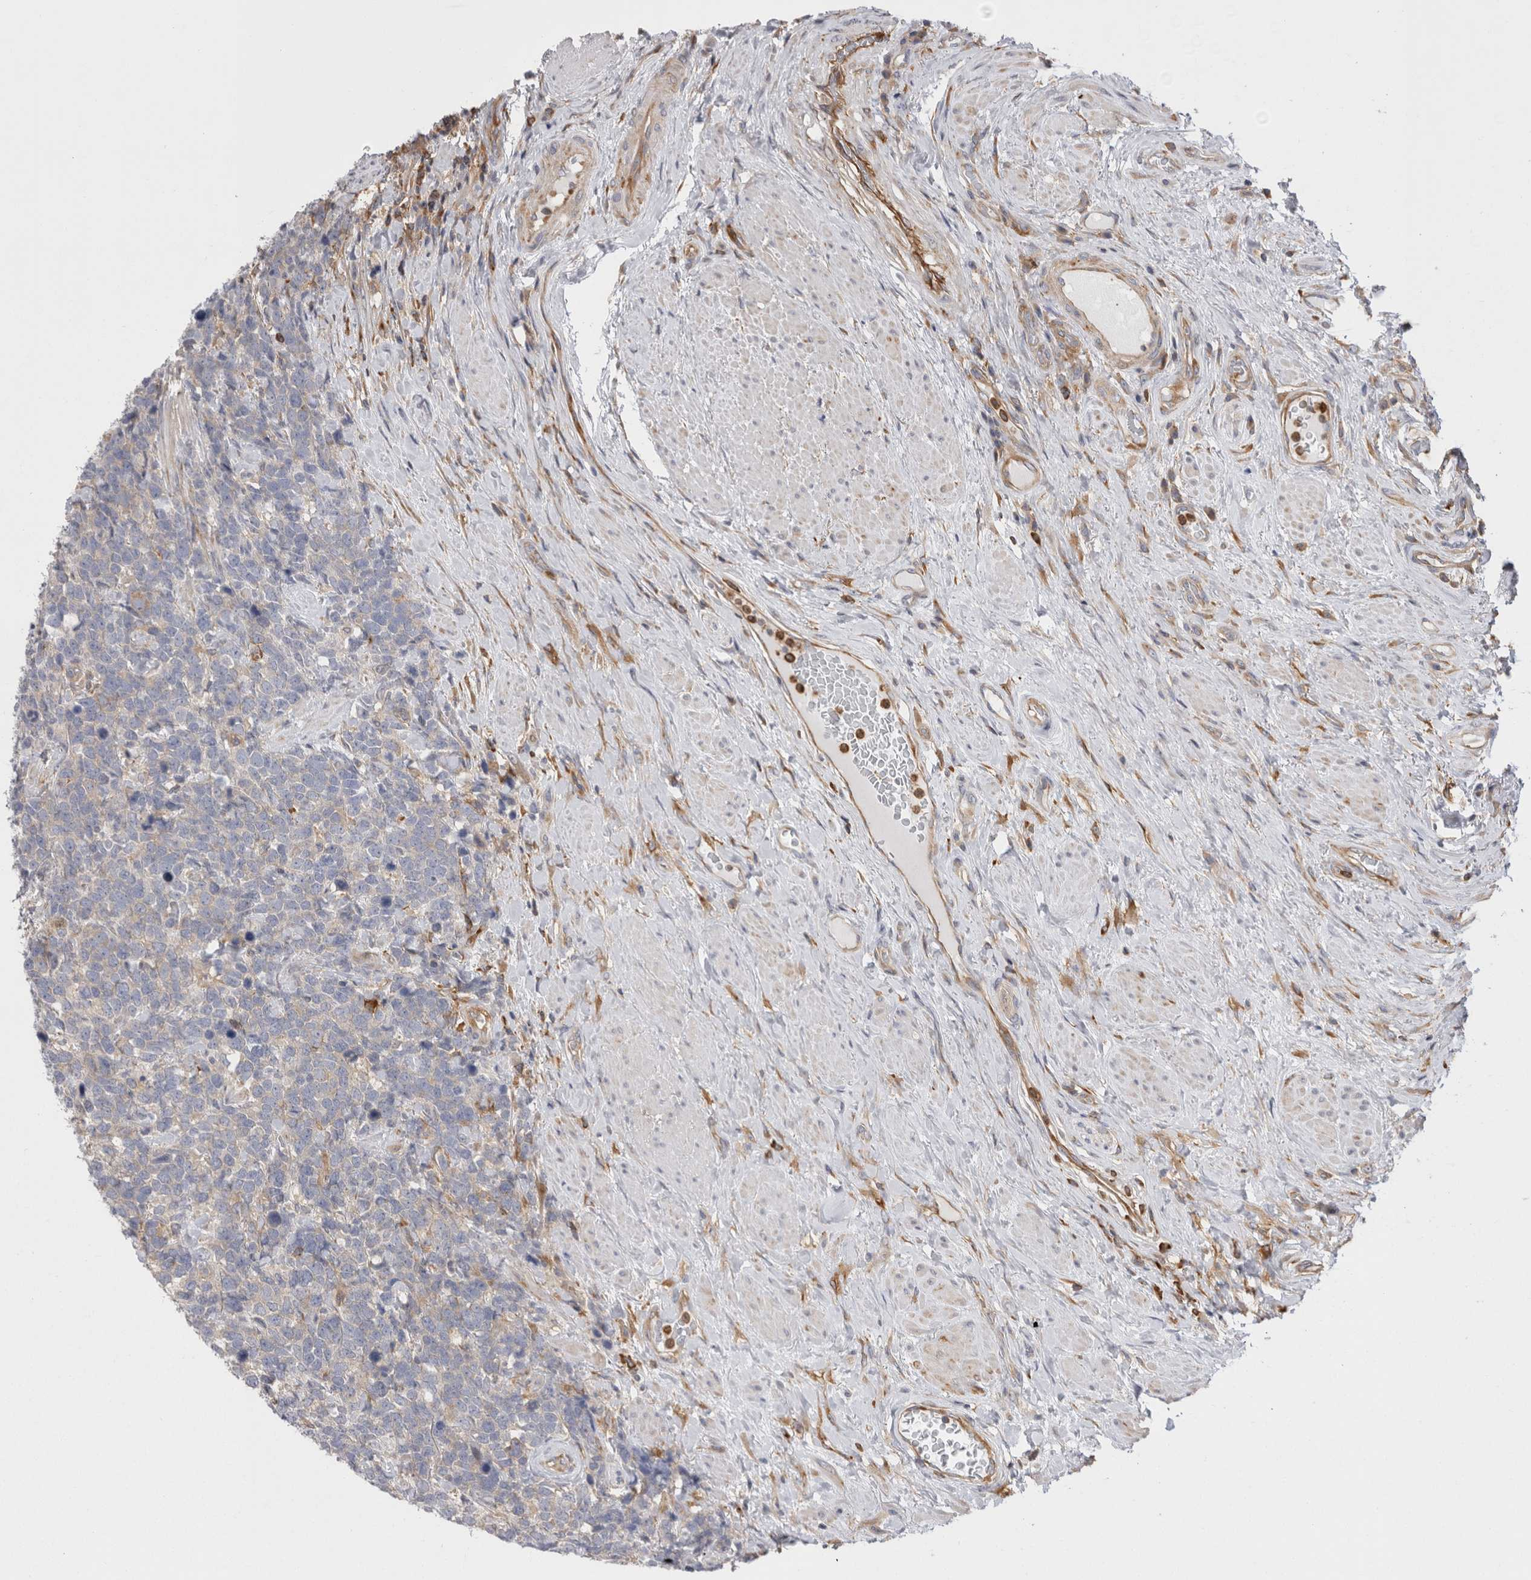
{"staining": {"intensity": "weak", "quantity": "25%-75%", "location": "cytoplasmic/membranous"}, "tissue": "urothelial cancer", "cell_type": "Tumor cells", "image_type": "cancer", "snomed": [{"axis": "morphology", "description": "Urothelial carcinoma, High grade"}, {"axis": "topography", "description": "Urinary bladder"}], "caption": "A high-resolution histopathology image shows IHC staining of high-grade urothelial carcinoma, which displays weak cytoplasmic/membranous expression in about 25%-75% of tumor cells.", "gene": "RAB11FIP1", "patient": {"sex": "female", "age": 82}}